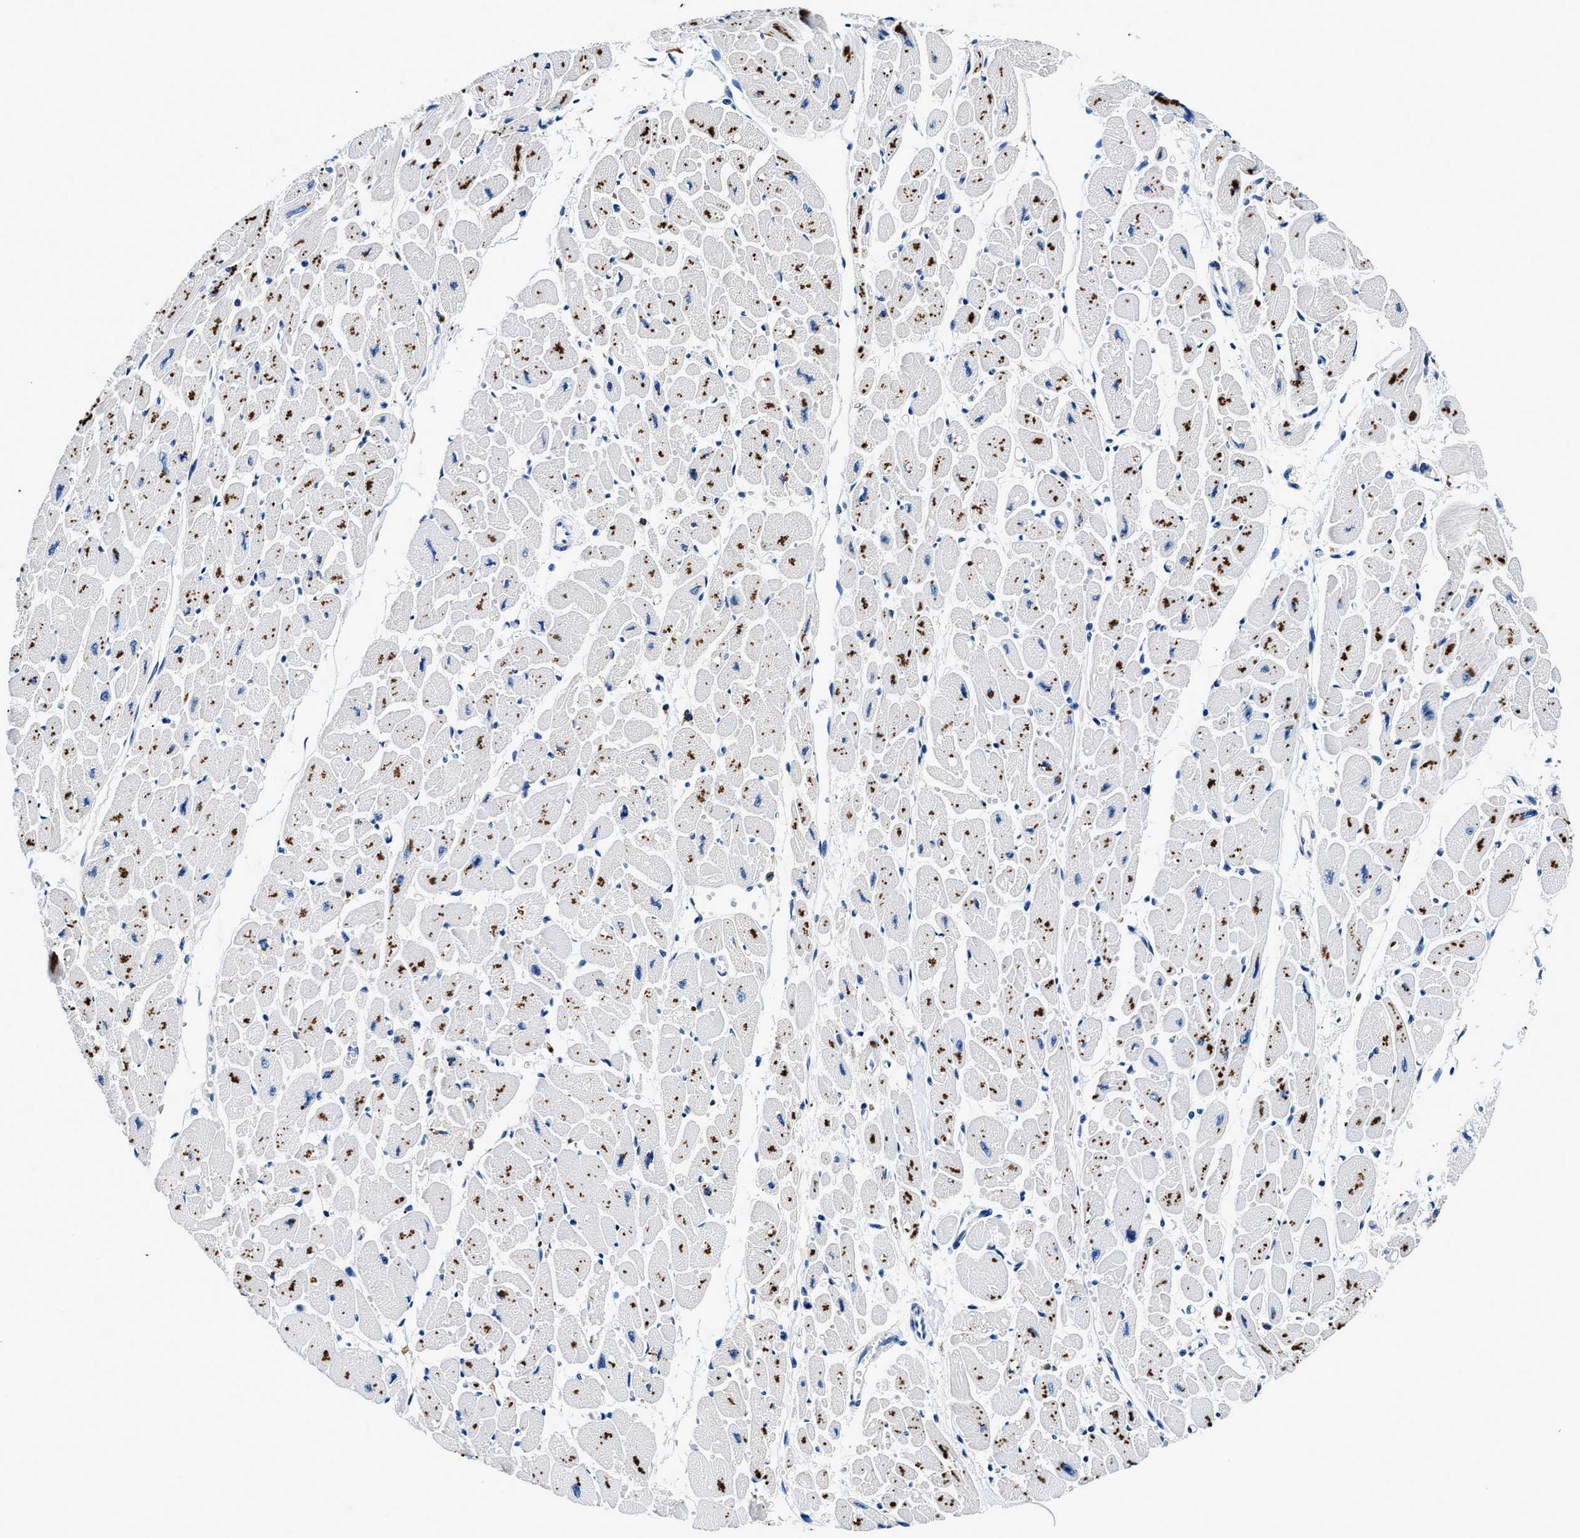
{"staining": {"intensity": "moderate", "quantity": "25%-75%", "location": "cytoplasmic/membranous"}, "tissue": "heart muscle", "cell_type": "Cardiomyocytes", "image_type": "normal", "snomed": [{"axis": "morphology", "description": "Normal tissue, NOS"}, {"axis": "topography", "description": "Heart"}], "caption": "Protein expression by immunohistochemistry (IHC) reveals moderate cytoplasmic/membranous positivity in approximately 25%-75% of cardiomyocytes in normal heart muscle.", "gene": "ZFAND3", "patient": {"sex": "female", "age": 54}}